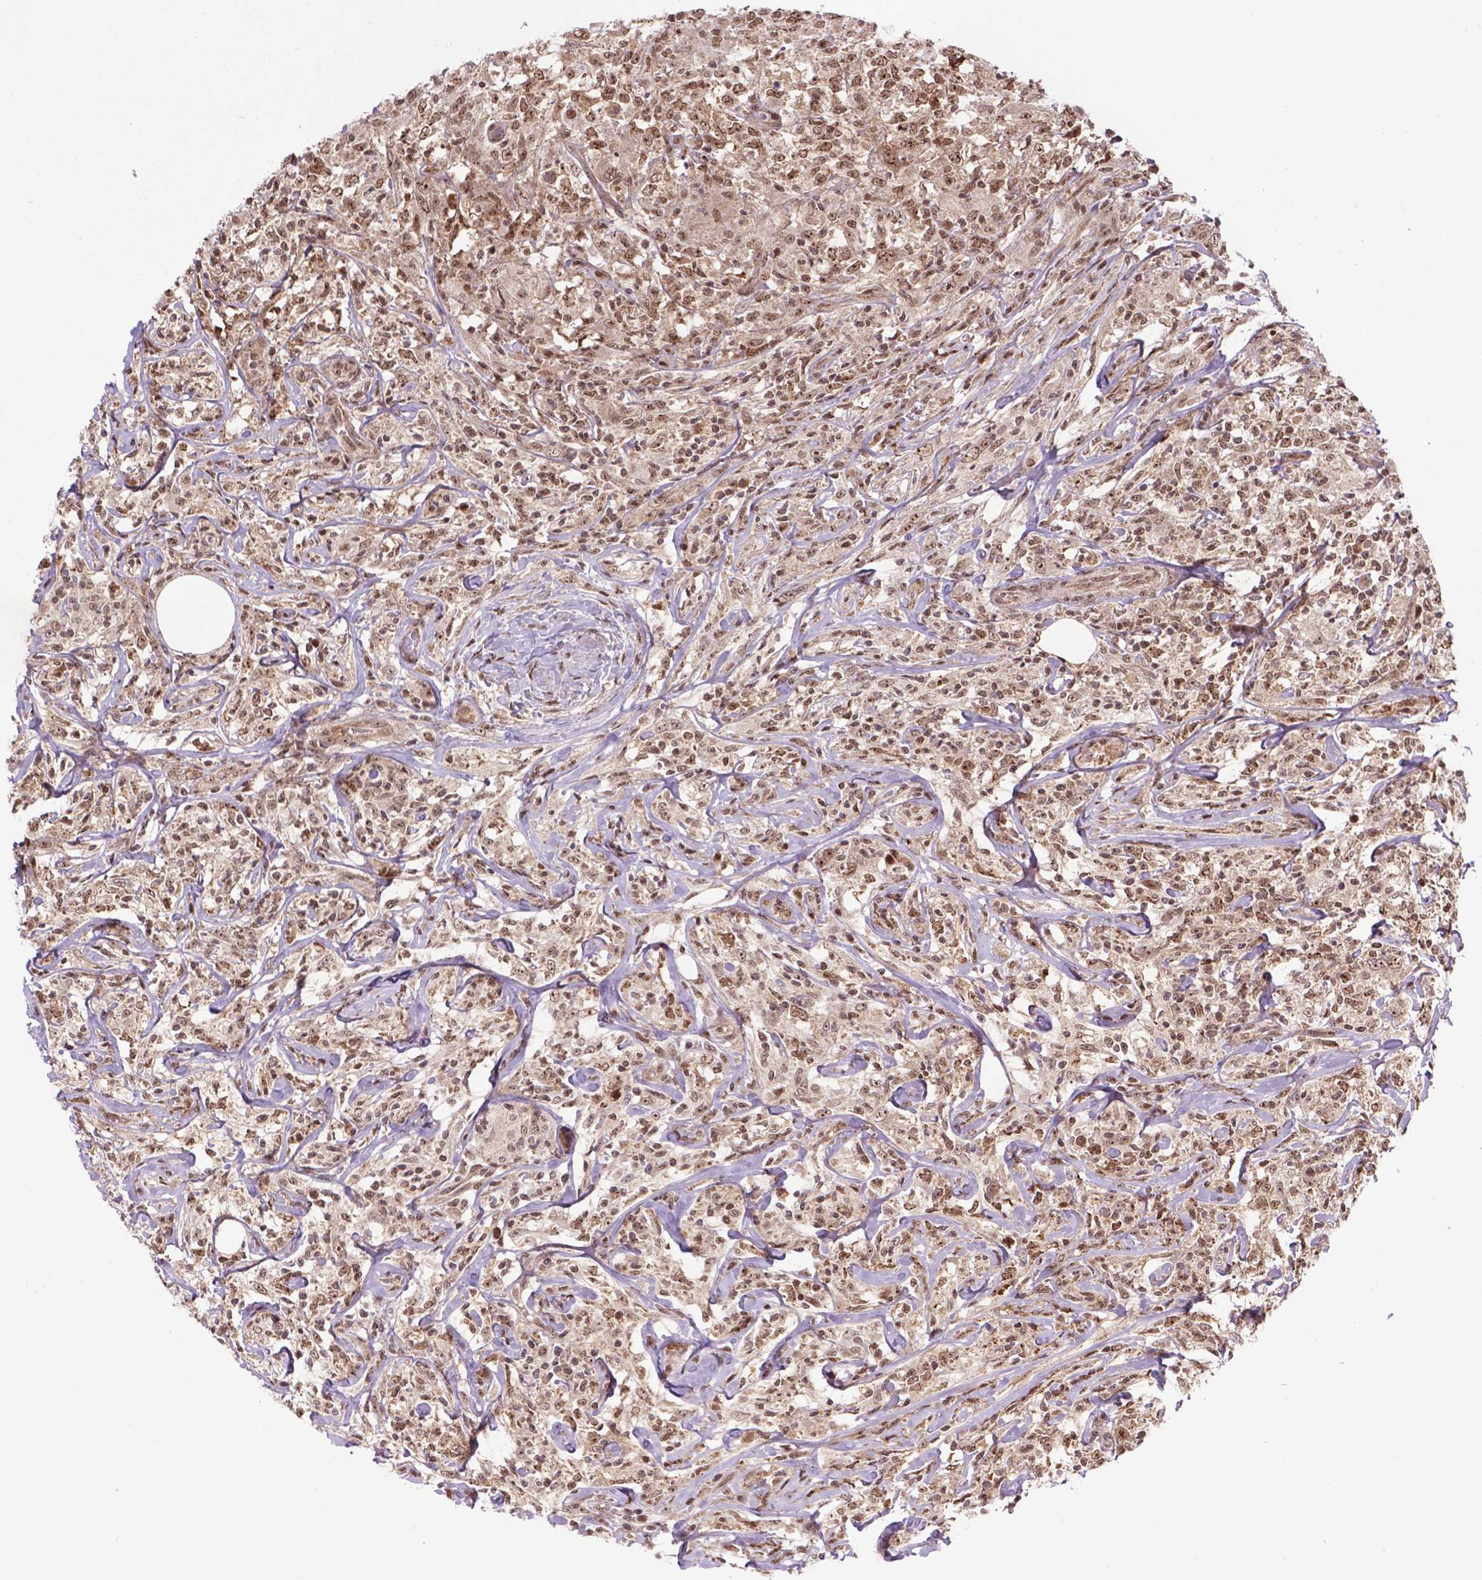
{"staining": {"intensity": "moderate", "quantity": ">75%", "location": "nuclear"}, "tissue": "lymphoma", "cell_type": "Tumor cells", "image_type": "cancer", "snomed": [{"axis": "morphology", "description": "Malignant lymphoma, non-Hodgkin's type, High grade"}, {"axis": "topography", "description": "Lymph node"}], "caption": "High-grade malignant lymphoma, non-Hodgkin's type stained for a protein (brown) displays moderate nuclear positive positivity in approximately >75% of tumor cells.", "gene": "CSNK2A1", "patient": {"sex": "female", "age": 84}}